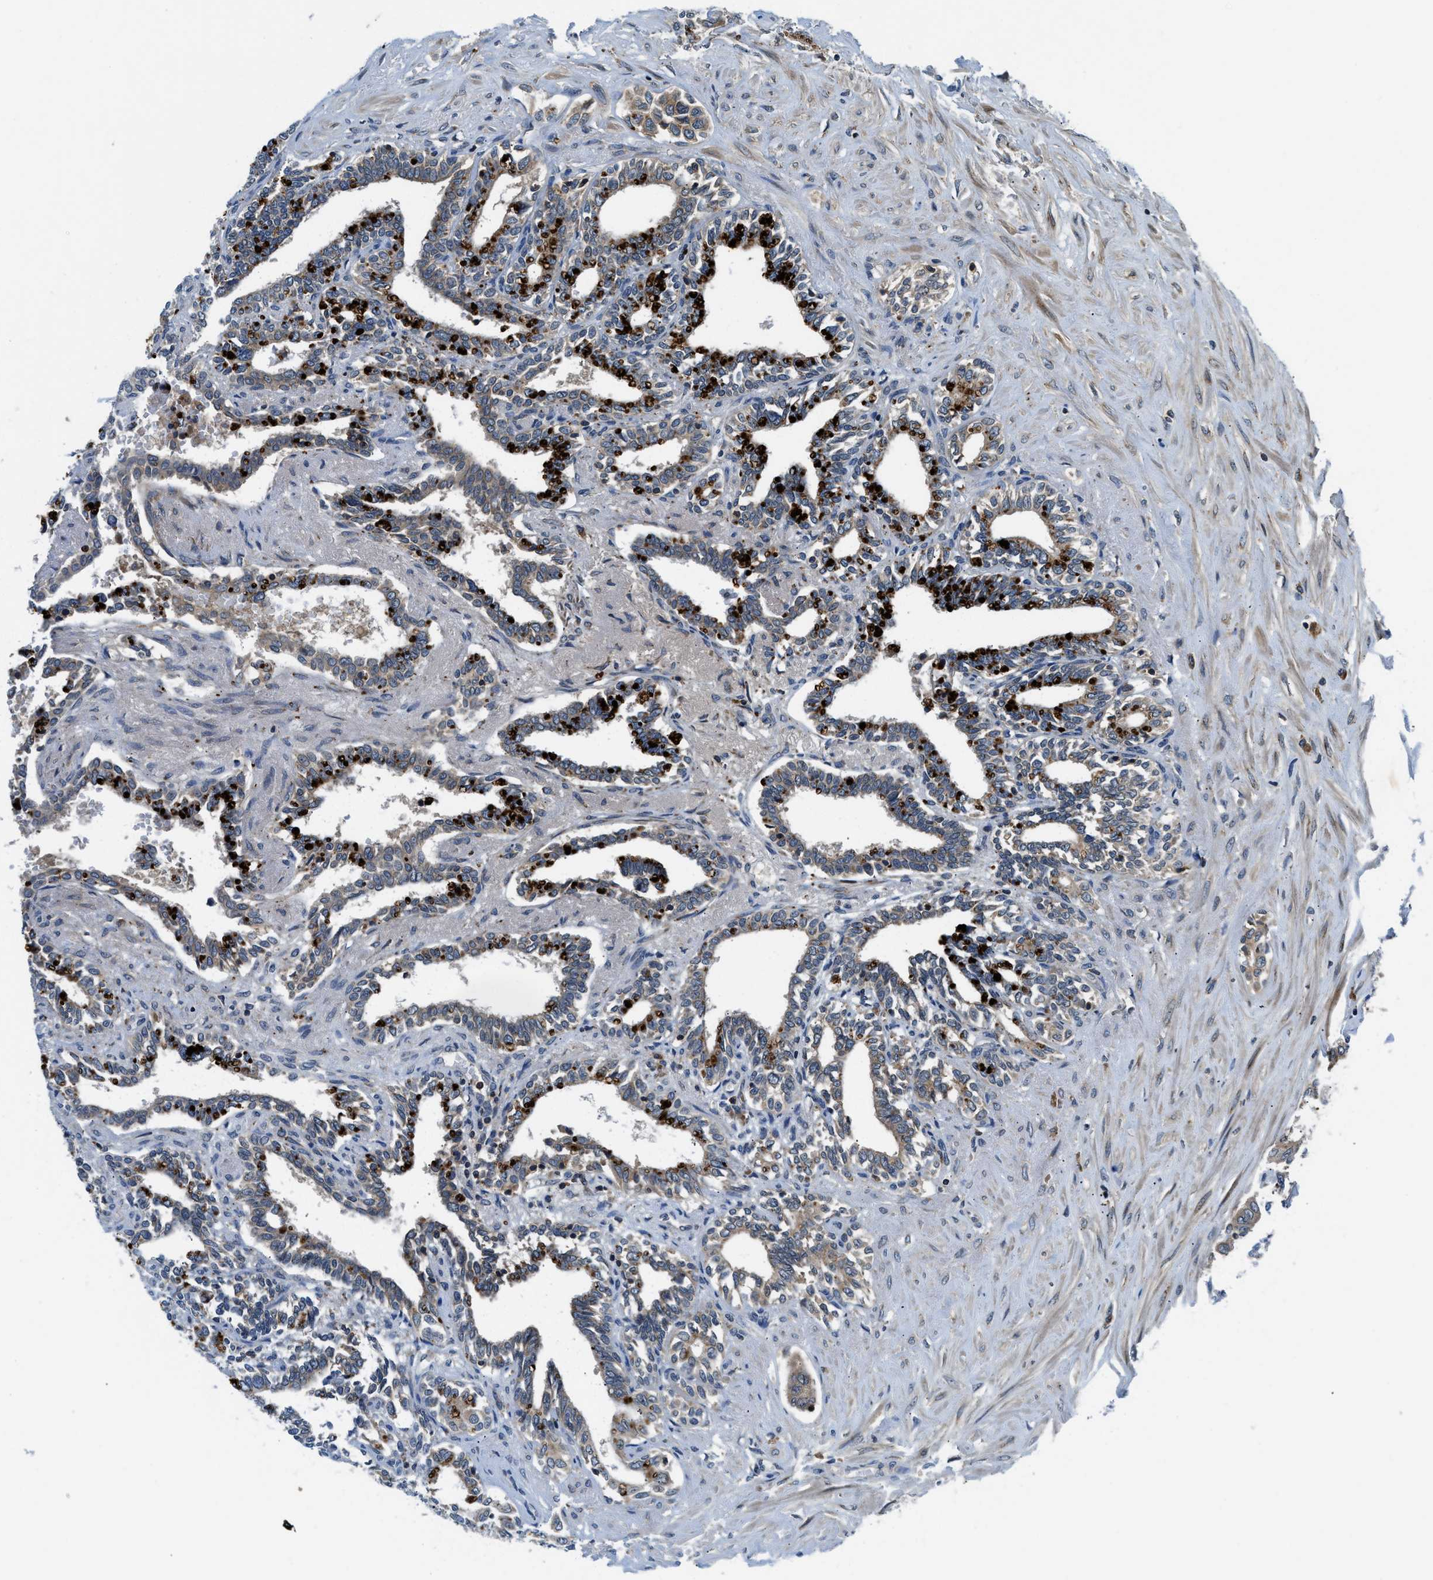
{"staining": {"intensity": "weak", "quantity": "25%-75%", "location": "cytoplasmic/membranous"}, "tissue": "seminal vesicle", "cell_type": "Glandular cells", "image_type": "normal", "snomed": [{"axis": "morphology", "description": "Normal tissue, NOS"}, {"axis": "morphology", "description": "Adenocarcinoma, High grade"}, {"axis": "topography", "description": "Prostate"}, {"axis": "topography", "description": "Seminal veicle"}], "caption": "Benign seminal vesicle exhibits weak cytoplasmic/membranous expression in approximately 25%-75% of glandular cells.", "gene": "PAFAH2", "patient": {"sex": "male", "age": 55}}